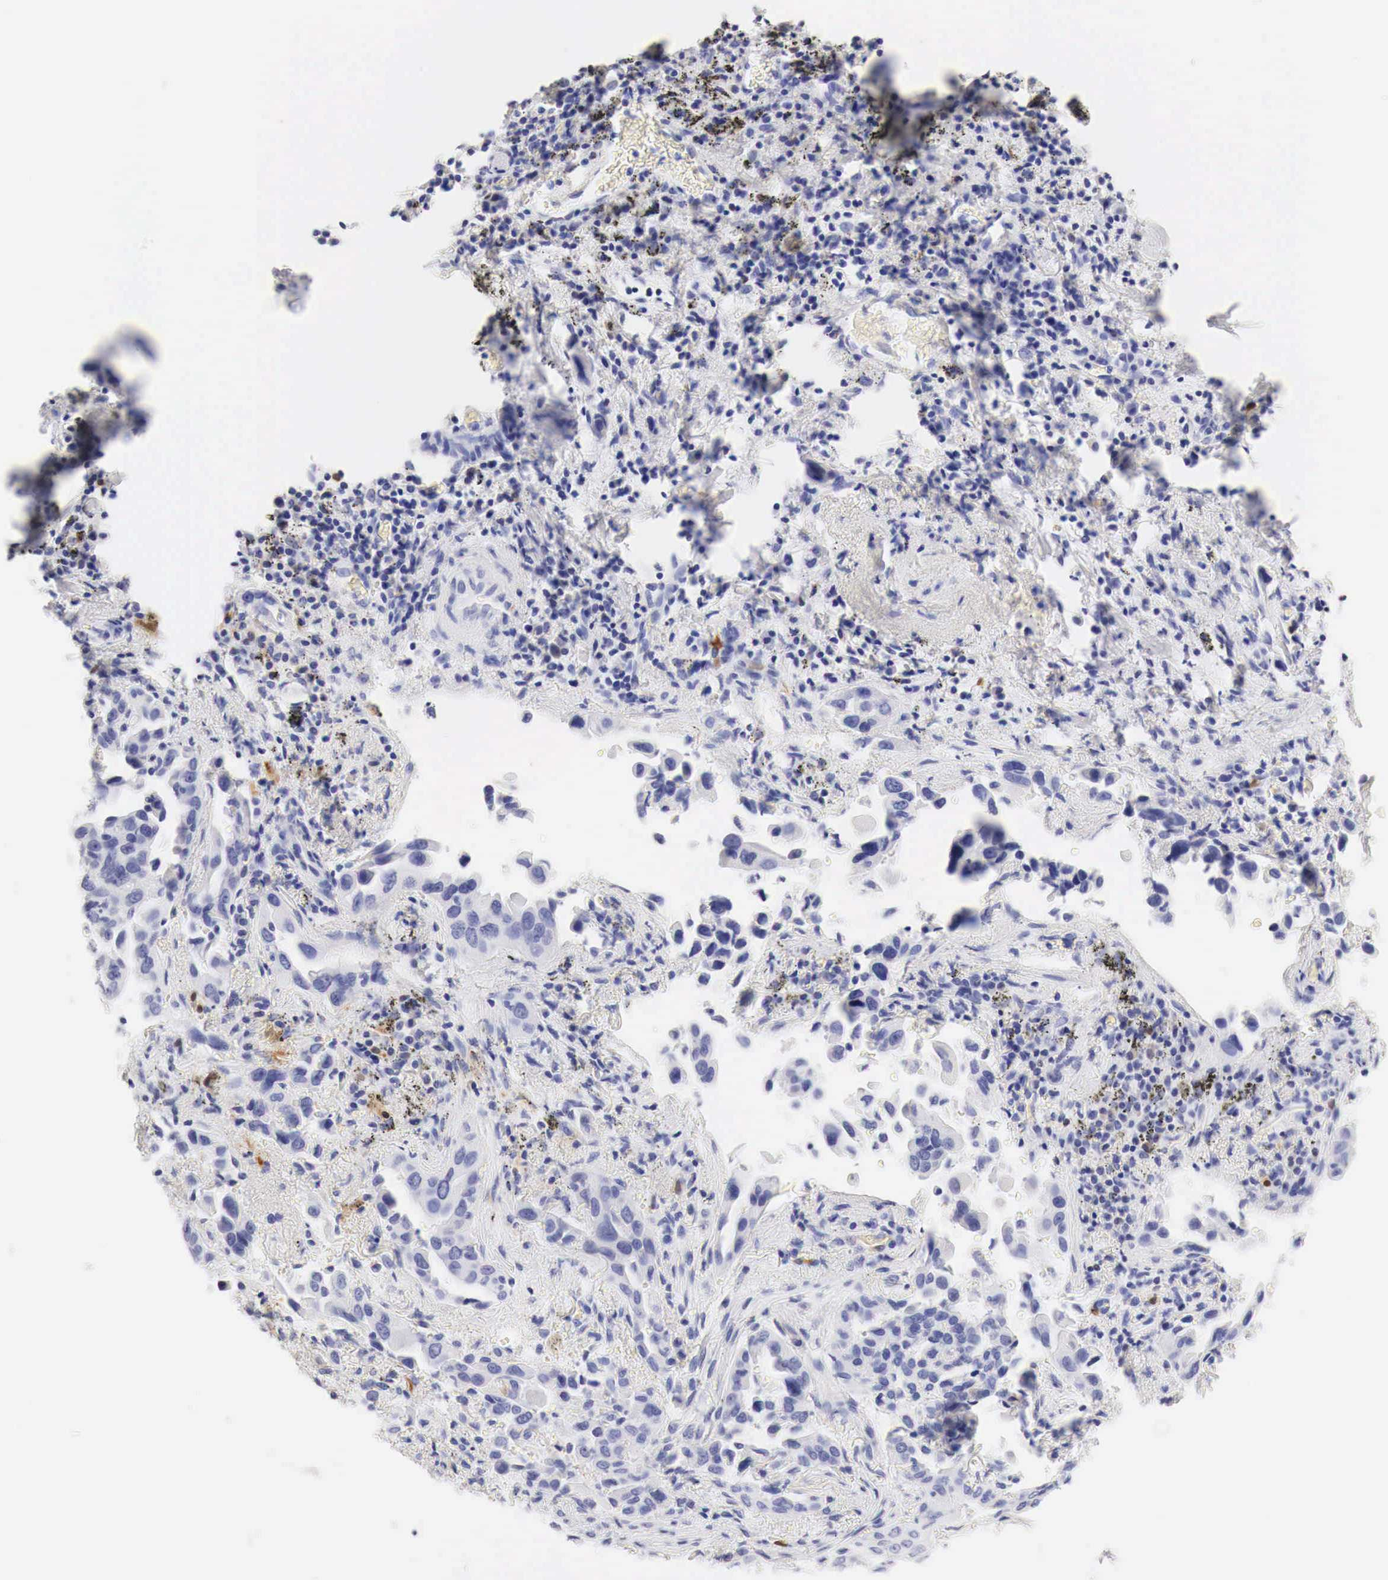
{"staining": {"intensity": "negative", "quantity": "none", "location": "none"}, "tissue": "lung cancer", "cell_type": "Tumor cells", "image_type": "cancer", "snomed": [{"axis": "morphology", "description": "Adenocarcinoma, NOS"}, {"axis": "topography", "description": "Lung"}], "caption": "IHC micrograph of human lung cancer (adenocarcinoma) stained for a protein (brown), which demonstrates no positivity in tumor cells.", "gene": "CDKN2A", "patient": {"sex": "male", "age": 68}}